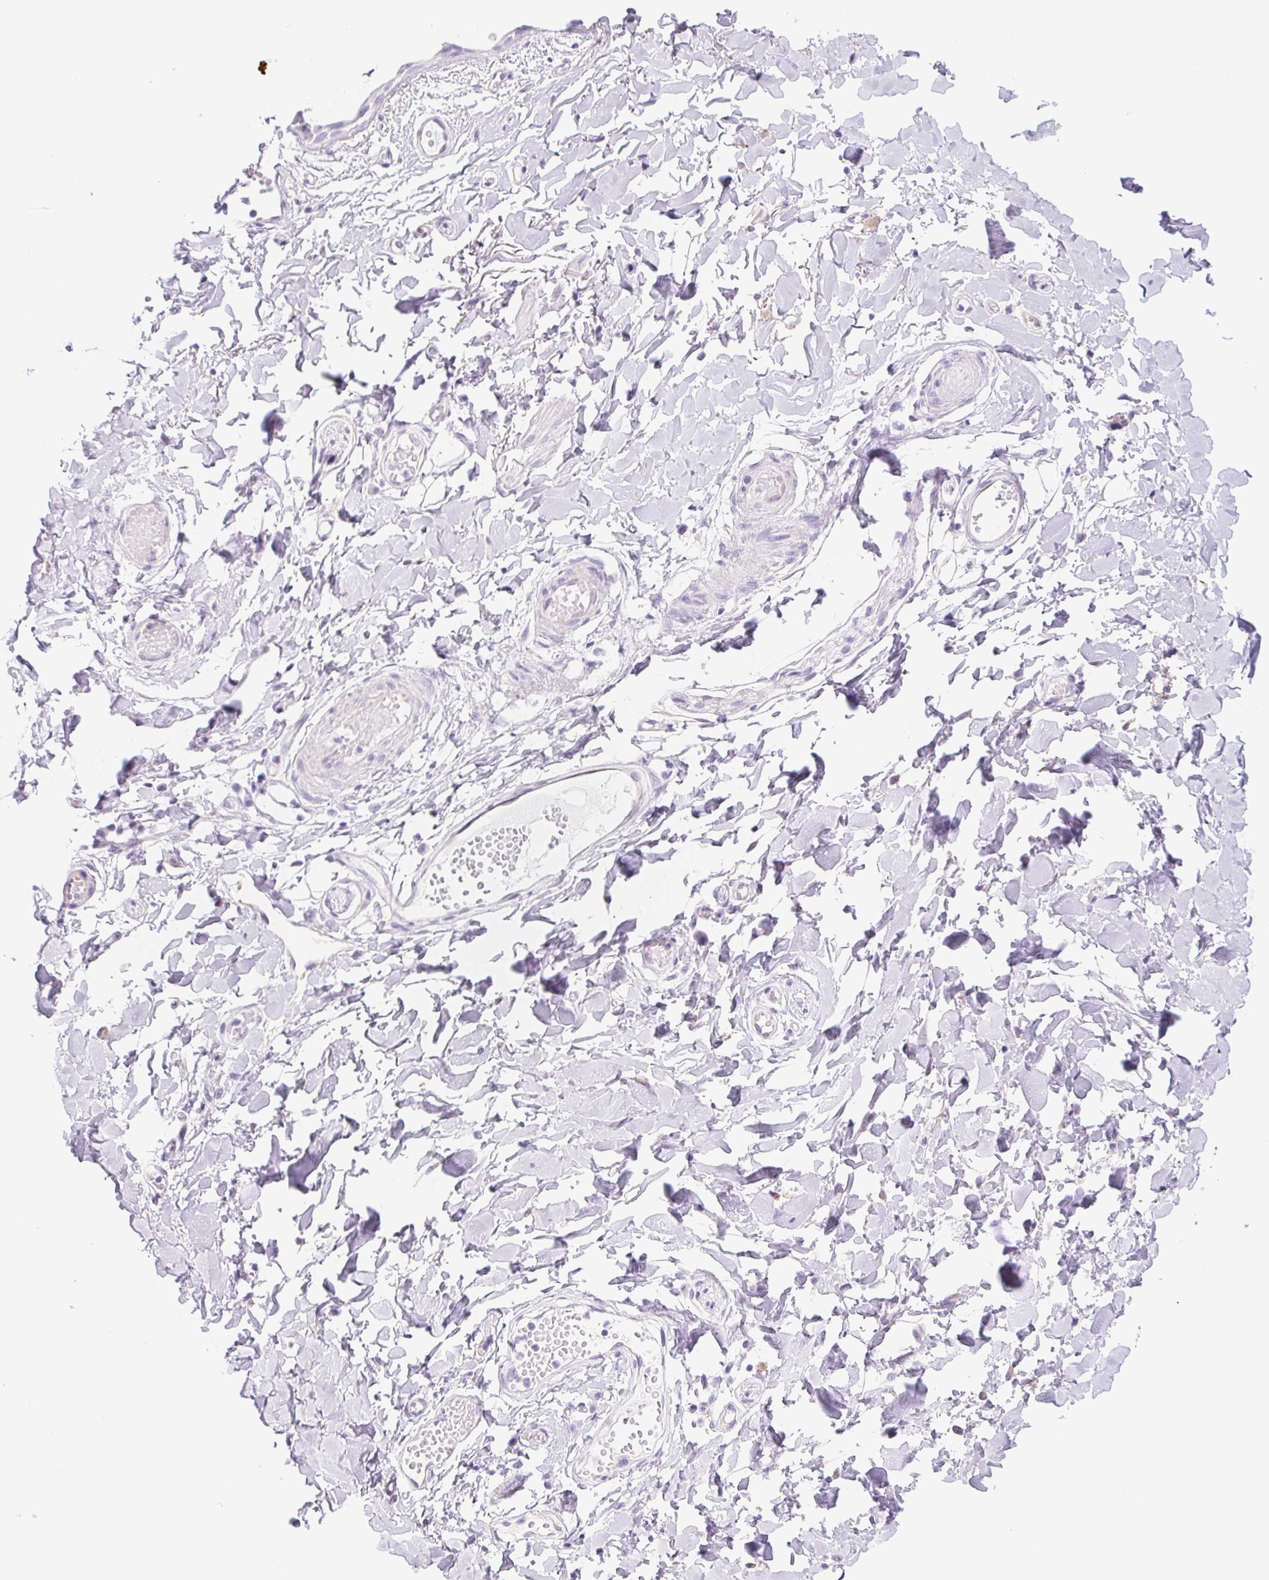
{"staining": {"intensity": "negative", "quantity": "none", "location": "none"}, "tissue": "adipose tissue", "cell_type": "Adipocytes", "image_type": "normal", "snomed": [{"axis": "morphology", "description": "Normal tissue, NOS"}, {"axis": "topography", "description": "Anal"}, {"axis": "topography", "description": "Peripheral nerve tissue"}], "caption": "This is a image of IHC staining of normal adipose tissue, which shows no expression in adipocytes.", "gene": "CYP21A2", "patient": {"sex": "male", "age": 78}}